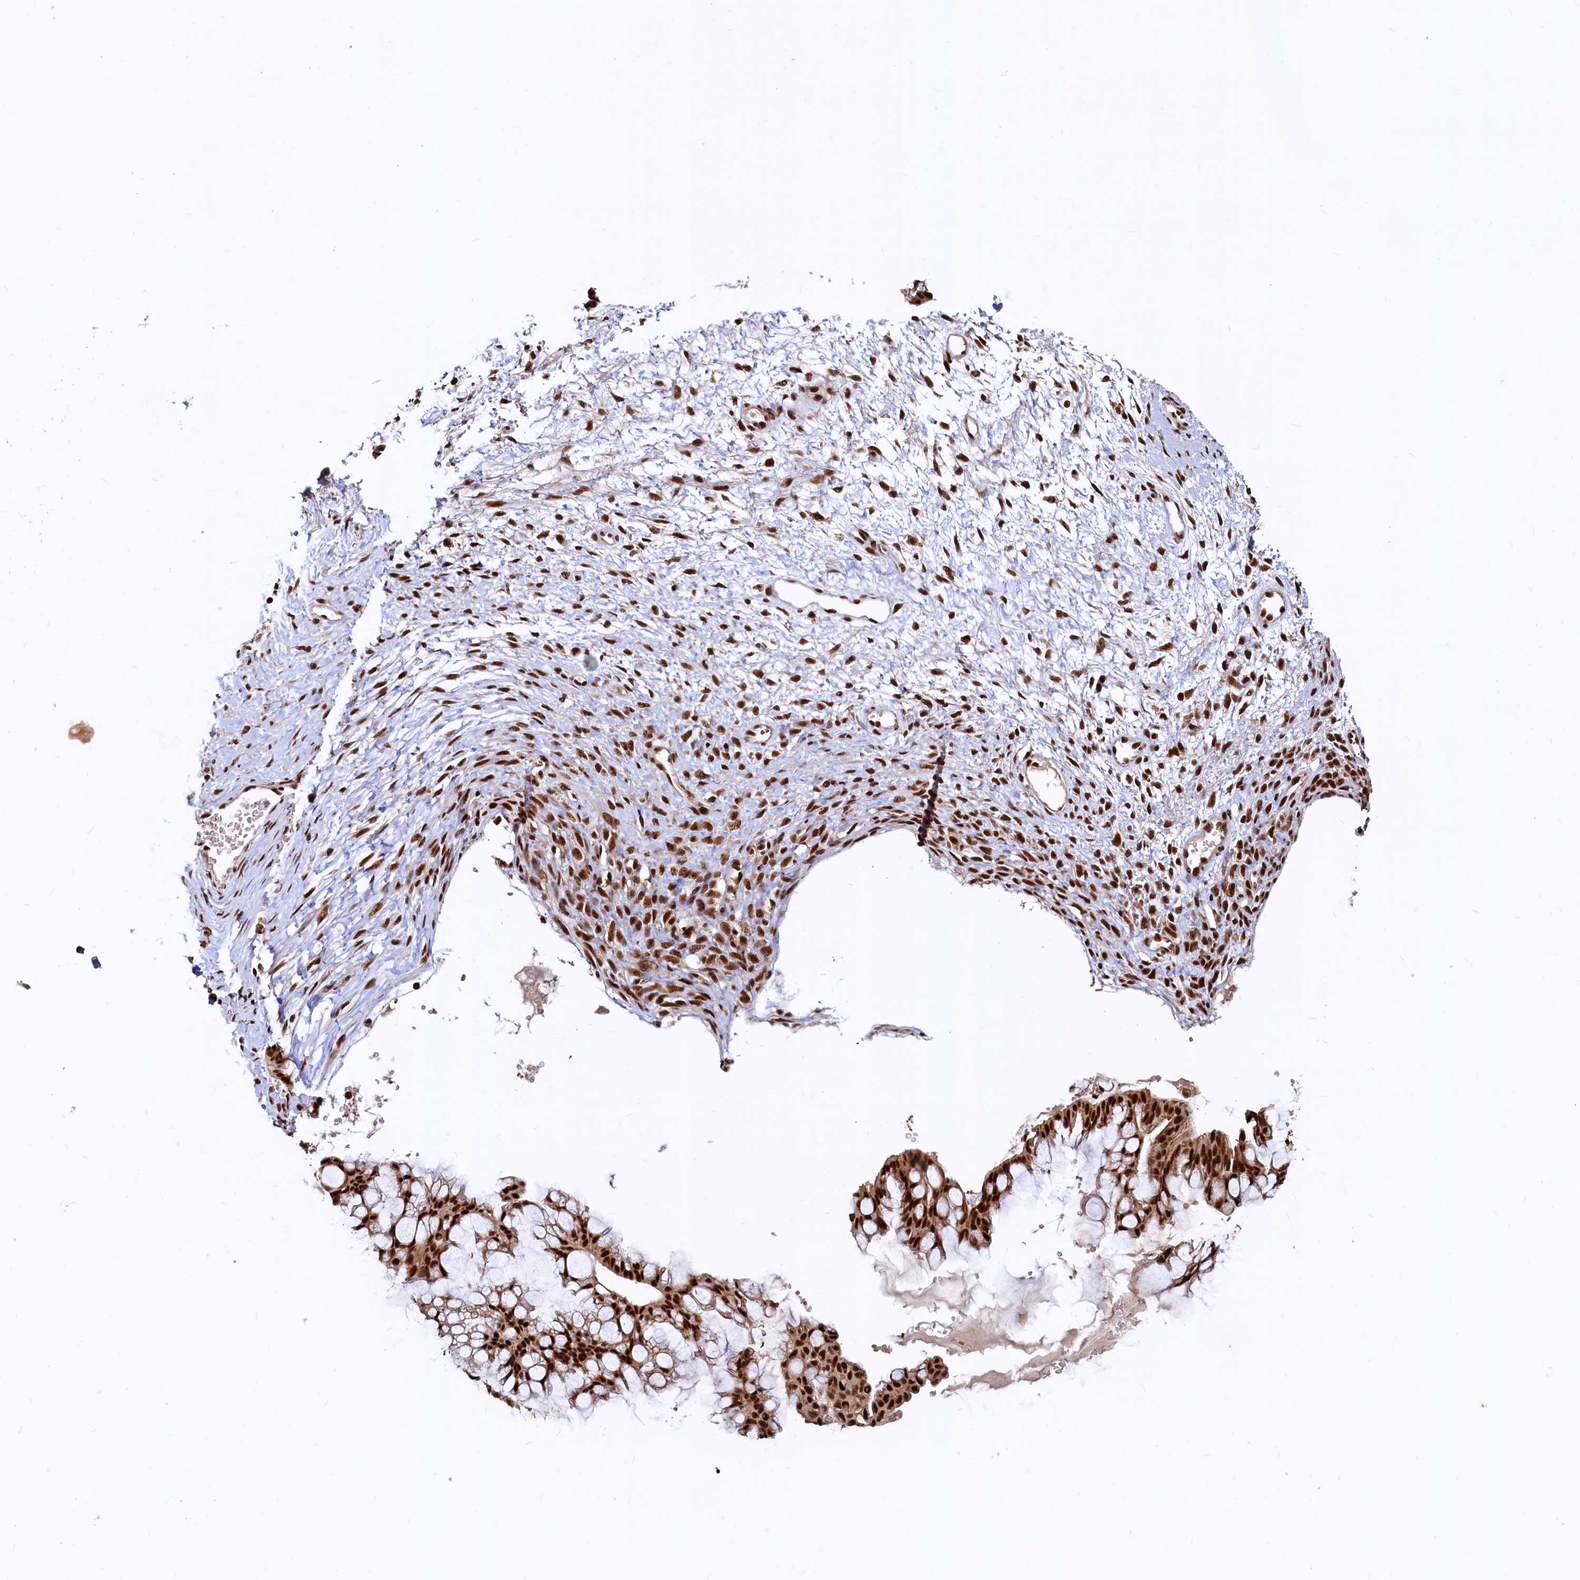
{"staining": {"intensity": "strong", "quantity": ">75%", "location": "cytoplasmic/membranous,nuclear"}, "tissue": "ovarian cancer", "cell_type": "Tumor cells", "image_type": "cancer", "snomed": [{"axis": "morphology", "description": "Cystadenocarcinoma, mucinous, NOS"}, {"axis": "topography", "description": "Ovary"}], "caption": "The histopathology image exhibits staining of mucinous cystadenocarcinoma (ovarian), revealing strong cytoplasmic/membranous and nuclear protein positivity (brown color) within tumor cells.", "gene": "RSRC2", "patient": {"sex": "female", "age": 73}}